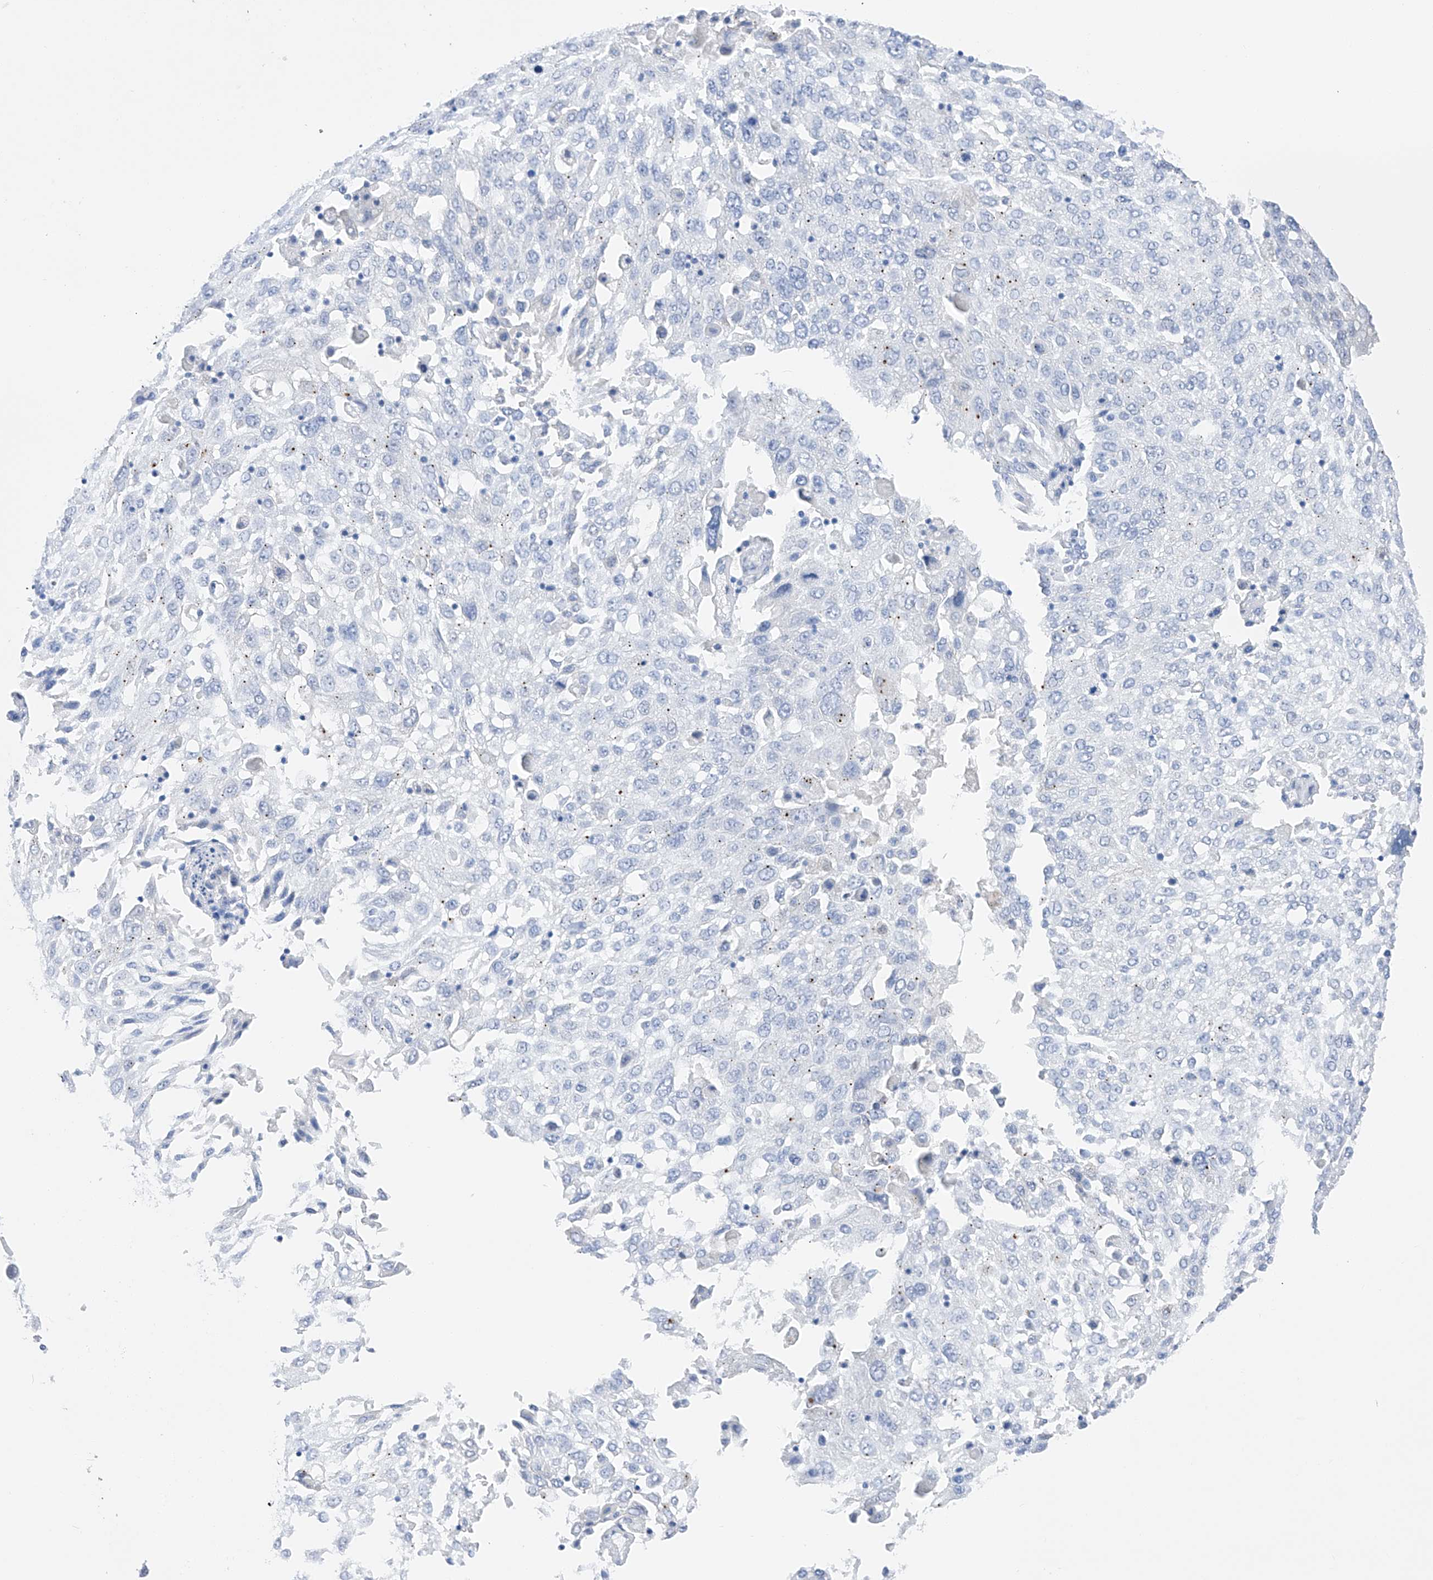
{"staining": {"intensity": "negative", "quantity": "none", "location": "none"}, "tissue": "lung cancer", "cell_type": "Tumor cells", "image_type": "cancer", "snomed": [{"axis": "morphology", "description": "Squamous cell carcinoma, NOS"}, {"axis": "topography", "description": "Lung"}], "caption": "Histopathology image shows no protein staining in tumor cells of squamous cell carcinoma (lung) tissue. Nuclei are stained in blue.", "gene": "FLG", "patient": {"sex": "male", "age": 65}}